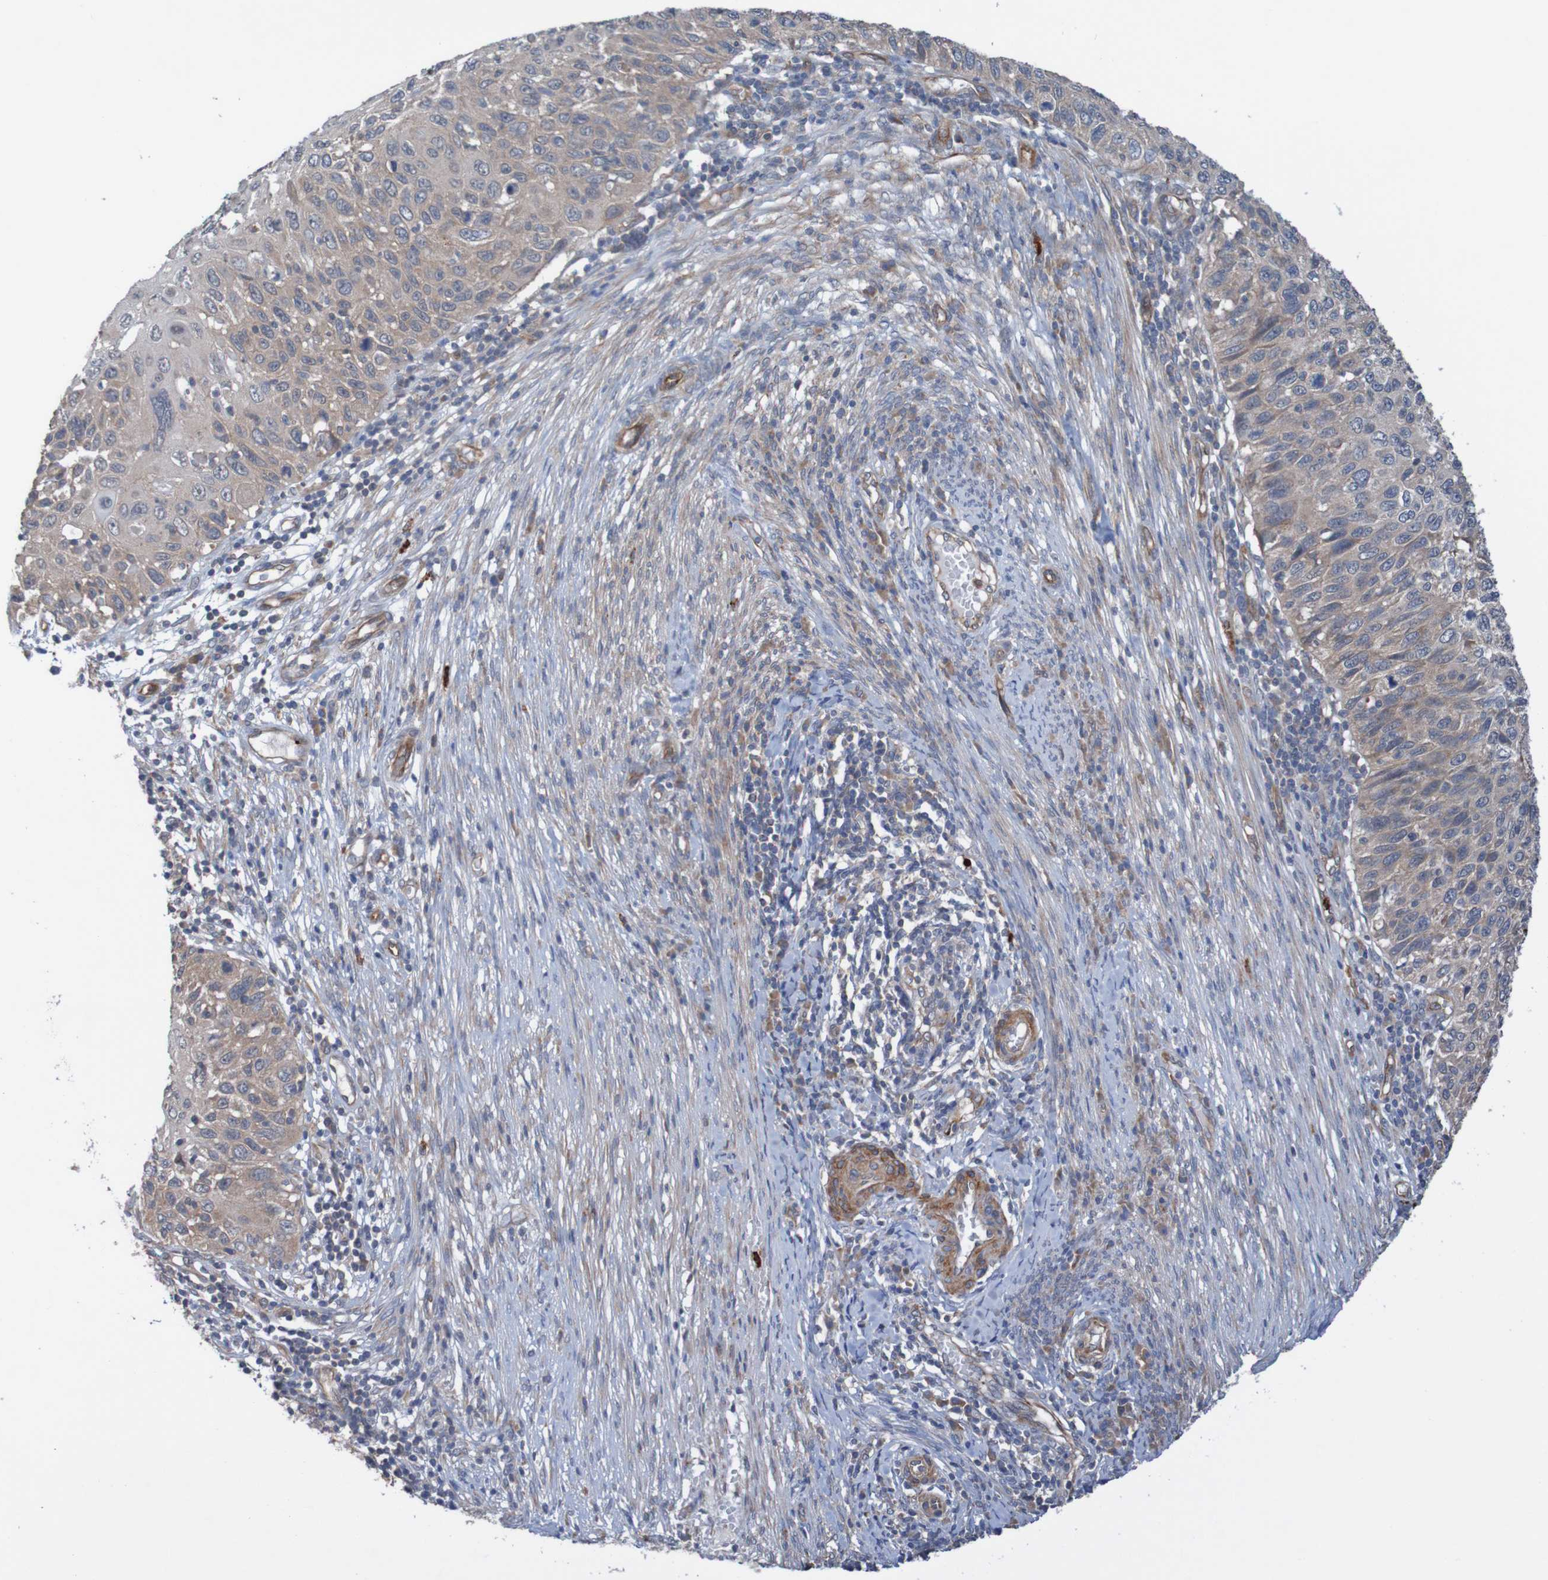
{"staining": {"intensity": "weak", "quantity": "25%-75%", "location": "cytoplasmic/membranous"}, "tissue": "cervical cancer", "cell_type": "Tumor cells", "image_type": "cancer", "snomed": [{"axis": "morphology", "description": "Squamous cell carcinoma, NOS"}, {"axis": "topography", "description": "Cervix"}], "caption": "Brown immunohistochemical staining in cervical squamous cell carcinoma exhibits weak cytoplasmic/membranous positivity in approximately 25%-75% of tumor cells.", "gene": "ST8SIA6", "patient": {"sex": "female", "age": 70}}